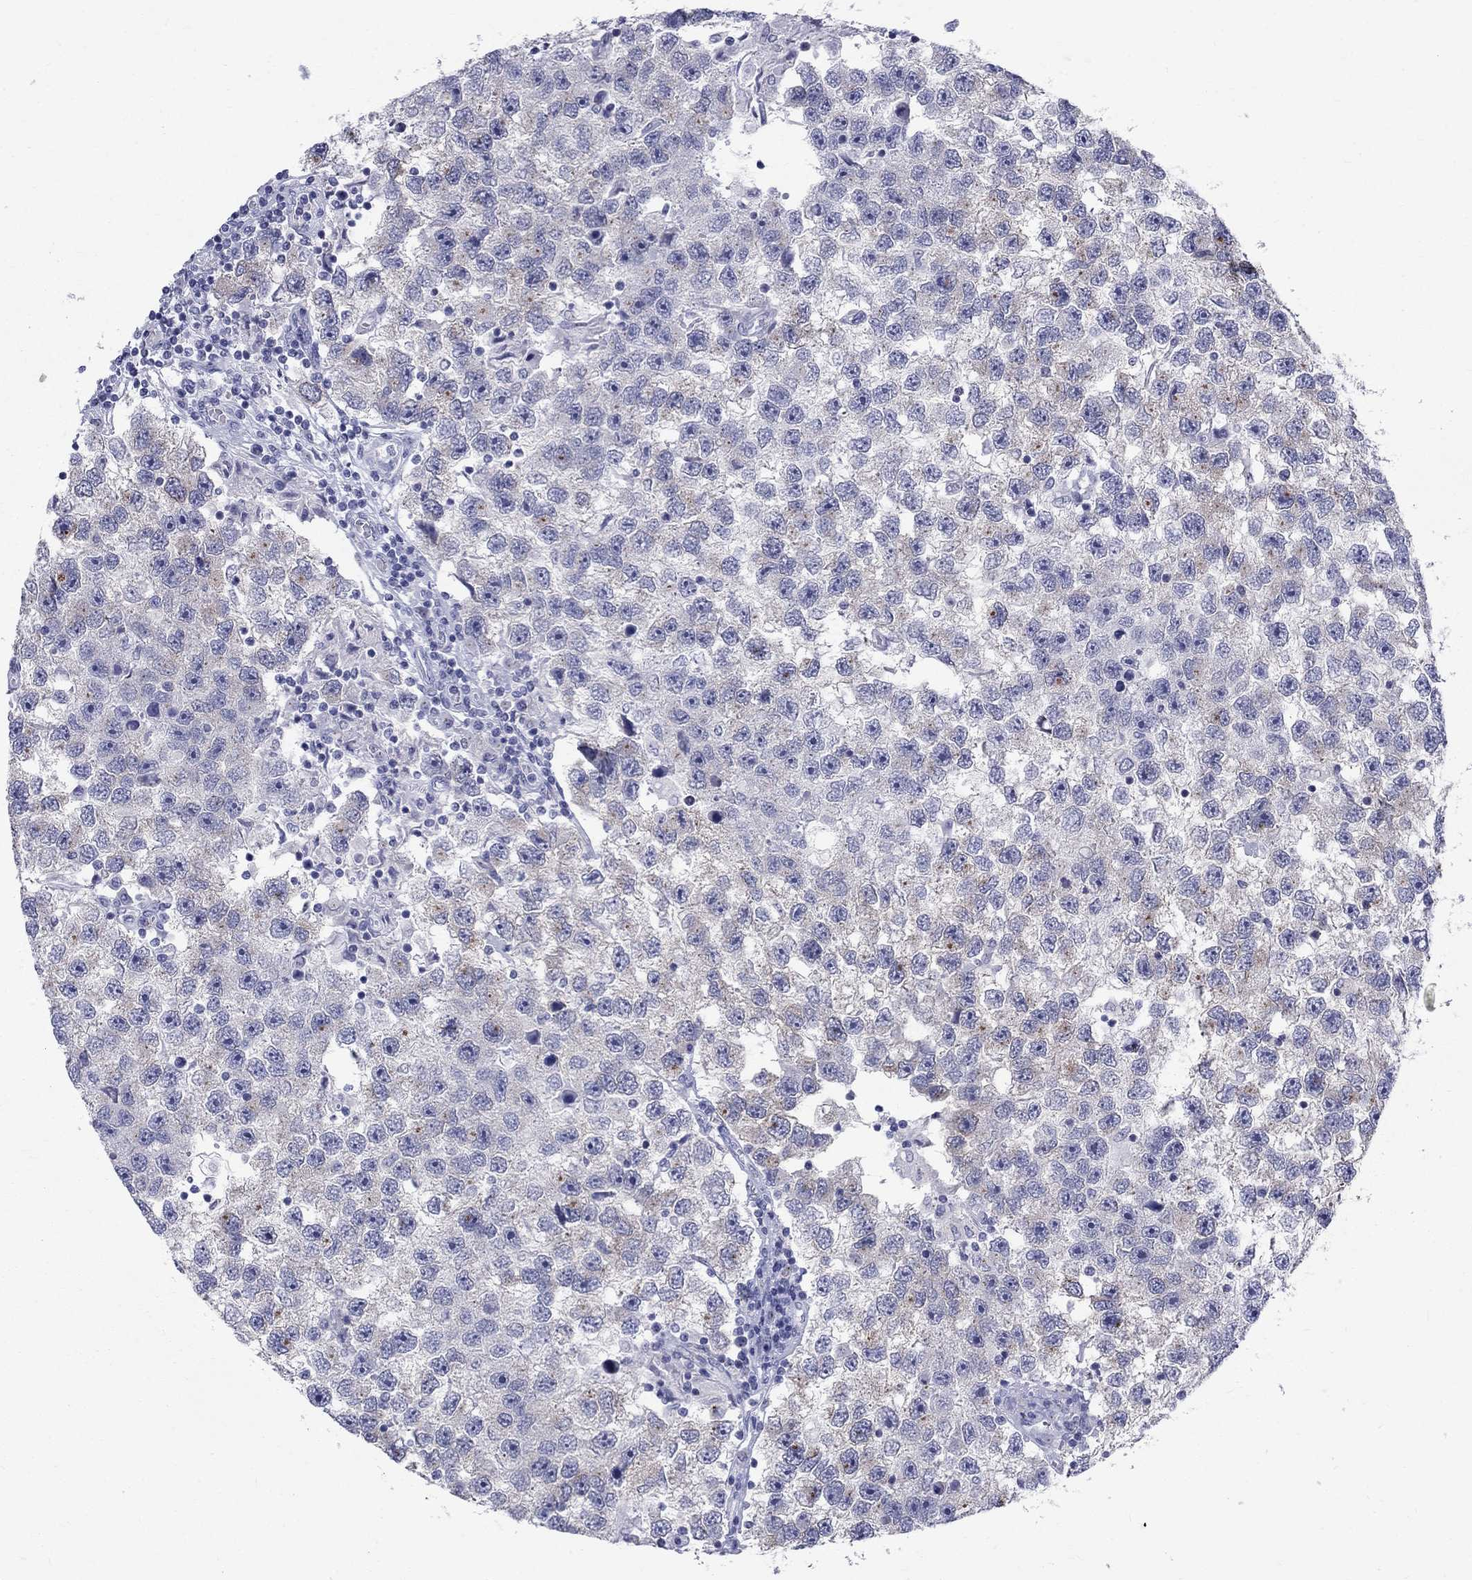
{"staining": {"intensity": "negative", "quantity": "none", "location": "none"}, "tissue": "testis cancer", "cell_type": "Tumor cells", "image_type": "cancer", "snomed": [{"axis": "morphology", "description": "Seminoma, NOS"}, {"axis": "topography", "description": "Testis"}], "caption": "The photomicrograph shows no significant positivity in tumor cells of testis seminoma. (DAB immunohistochemistry visualized using brightfield microscopy, high magnification).", "gene": "CEP43", "patient": {"sex": "male", "age": 26}}